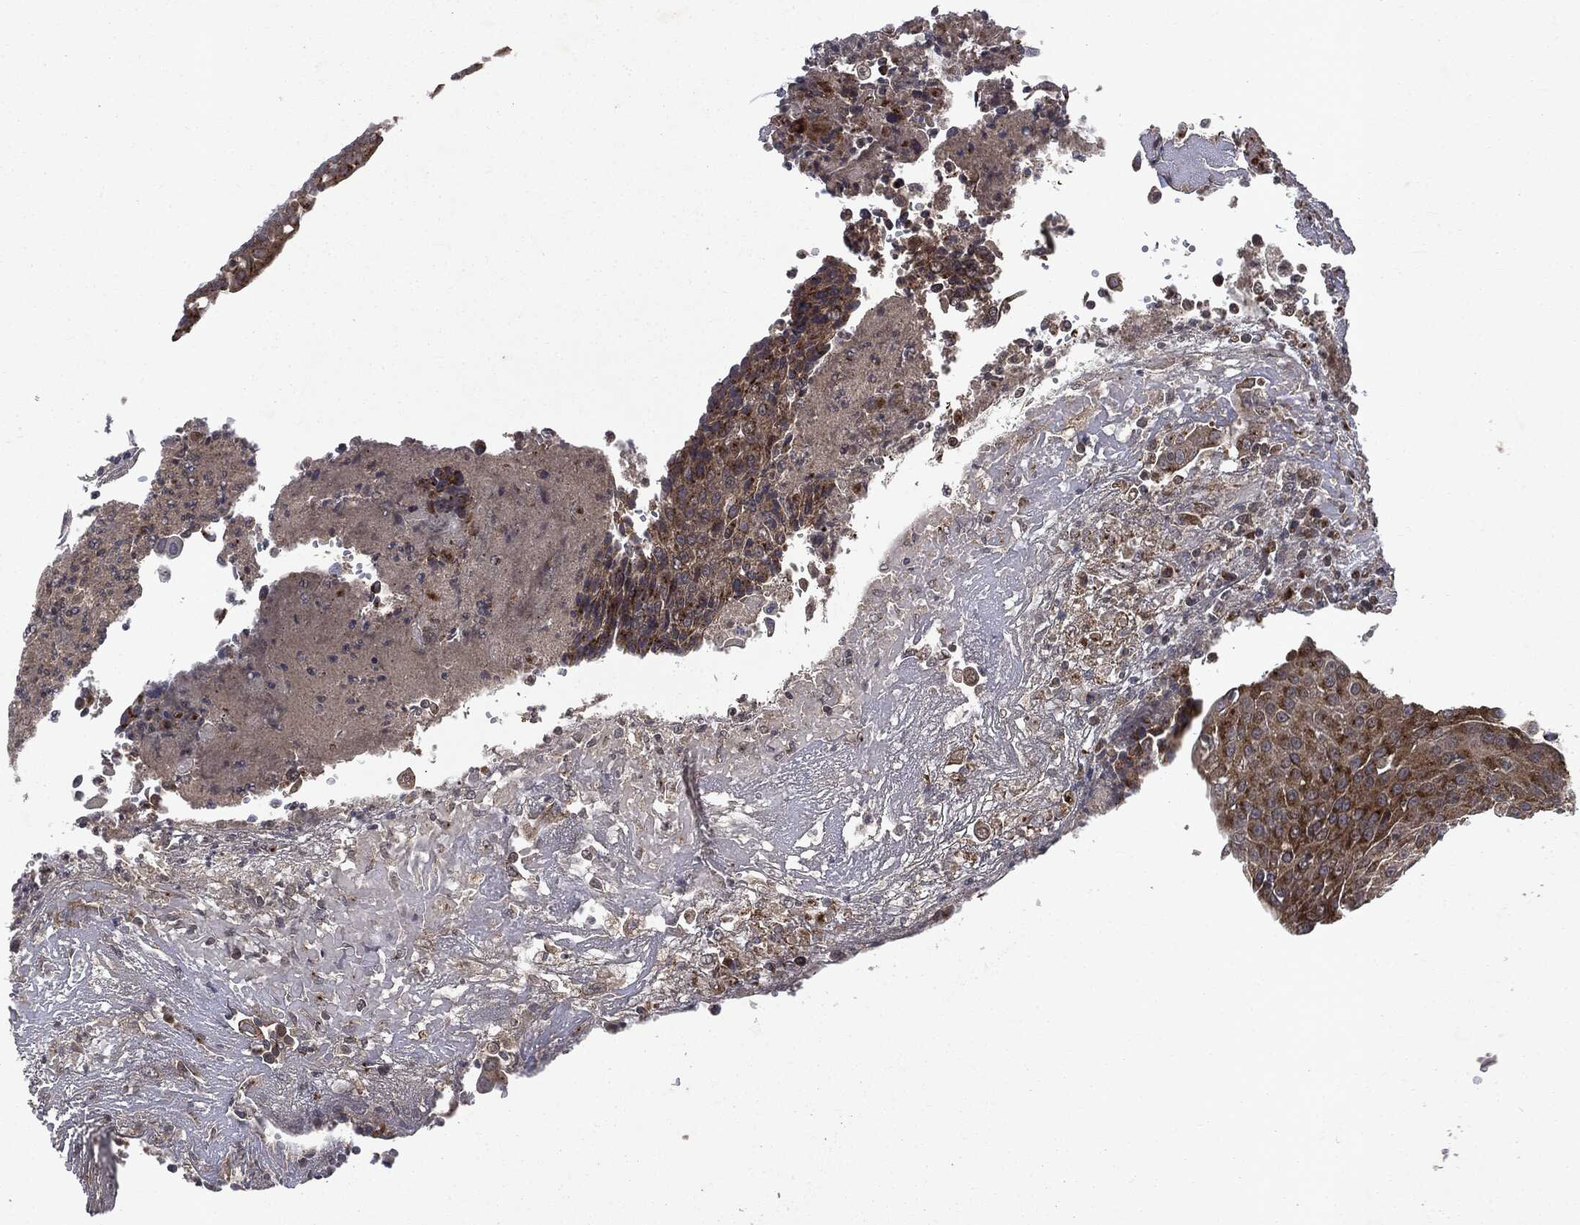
{"staining": {"intensity": "strong", "quantity": ">75%", "location": "cytoplasmic/membranous"}, "tissue": "urothelial cancer", "cell_type": "Tumor cells", "image_type": "cancer", "snomed": [{"axis": "morphology", "description": "Urothelial carcinoma, High grade"}, {"axis": "topography", "description": "Urinary bladder"}], "caption": "IHC of high-grade urothelial carcinoma demonstrates high levels of strong cytoplasmic/membranous positivity in about >75% of tumor cells.", "gene": "PLPPR2", "patient": {"sex": "female", "age": 85}}